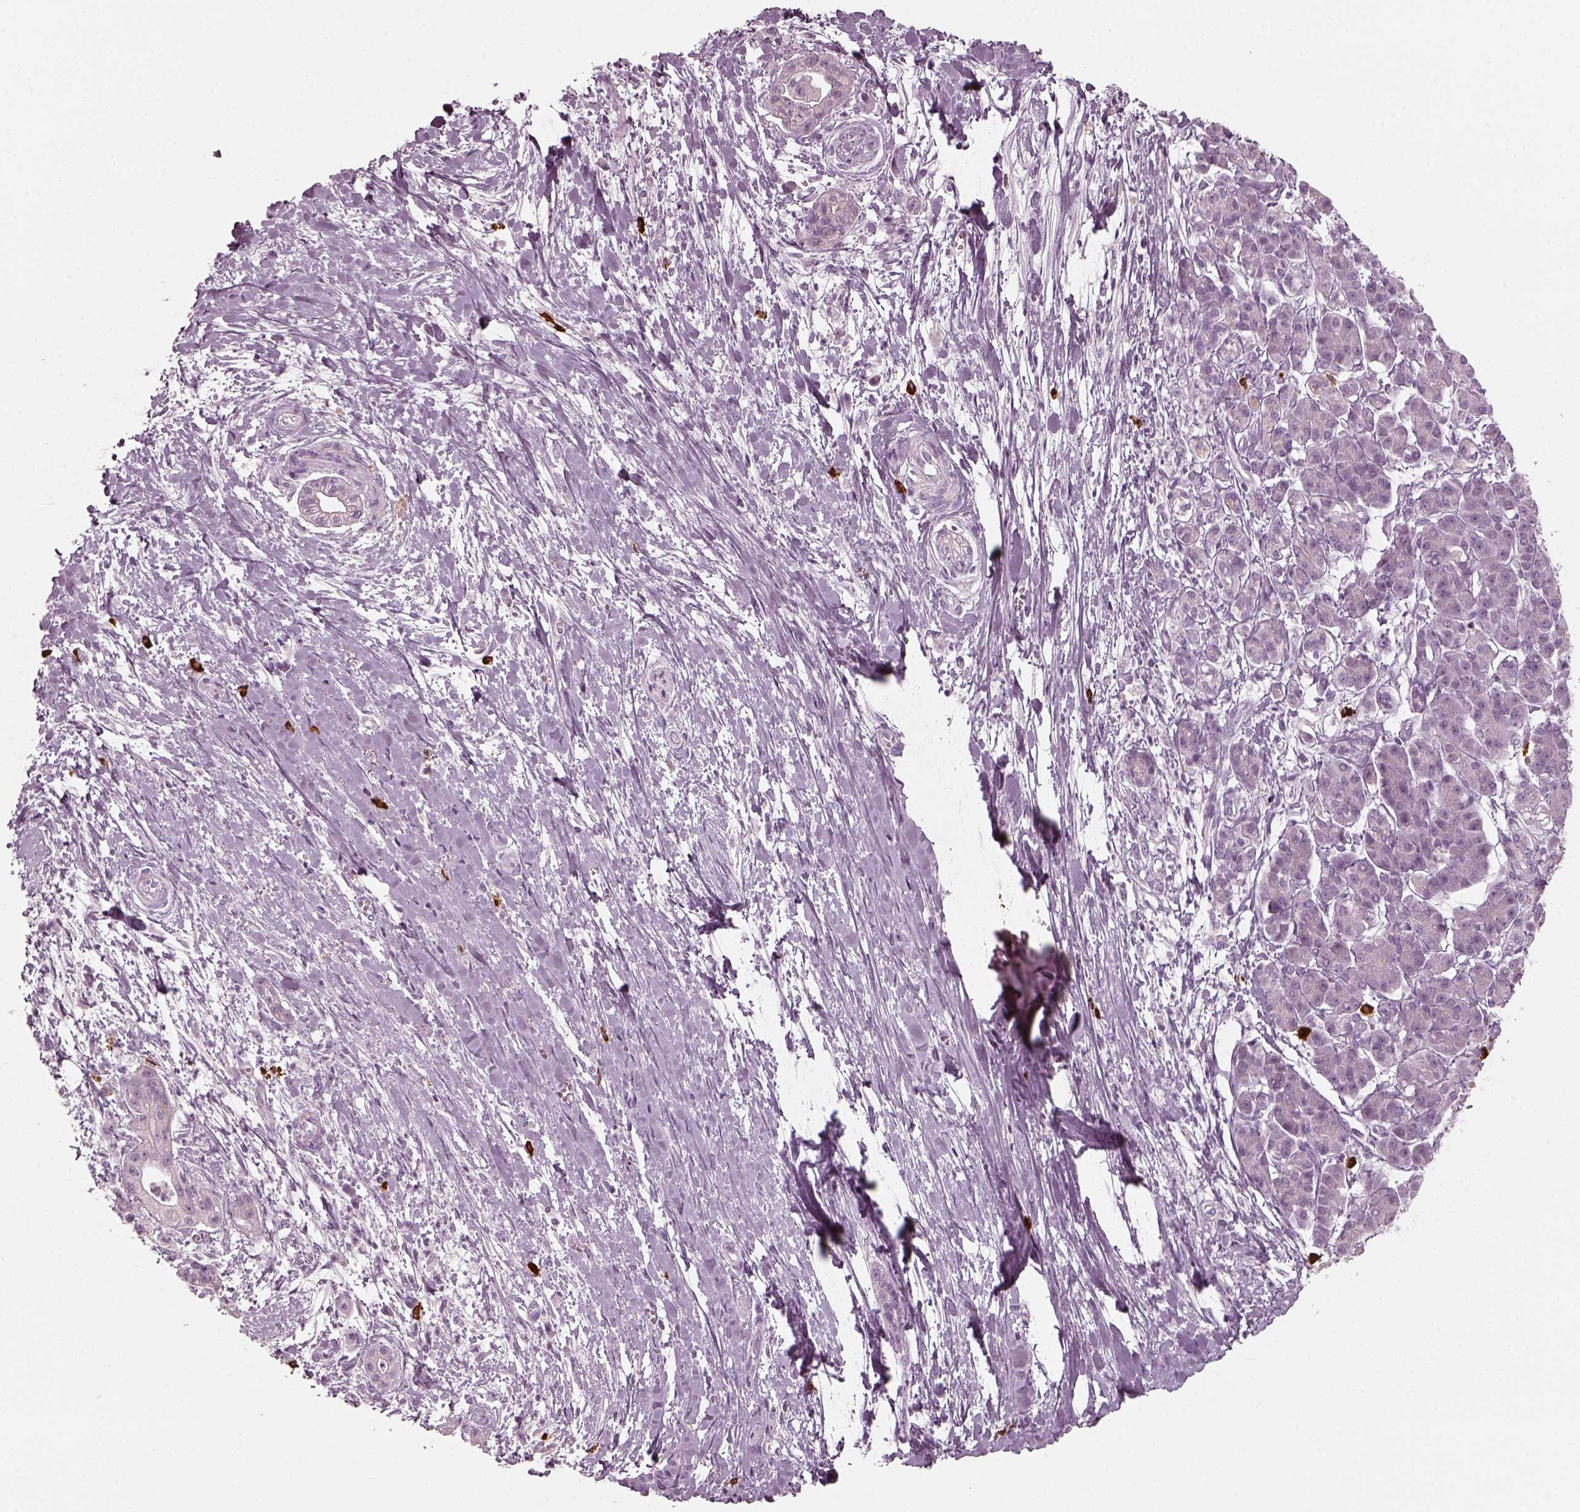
{"staining": {"intensity": "negative", "quantity": "none", "location": "none"}, "tissue": "pancreatic cancer", "cell_type": "Tumor cells", "image_type": "cancer", "snomed": [{"axis": "morphology", "description": "Normal tissue, NOS"}, {"axis": "morphology", "description": "Adenocarcinoma, NOS"}, {"axis": "topography", "description": "Lymph node"}, {"axis": "topography", "description": "Pancreas"}], "caption": "This is an IHC image of human adenocarcinoma (pancreatic). There is no expression in tumor cells.", "gene": "CNTN1", "patient": {"sex": "female", "age": 58}}